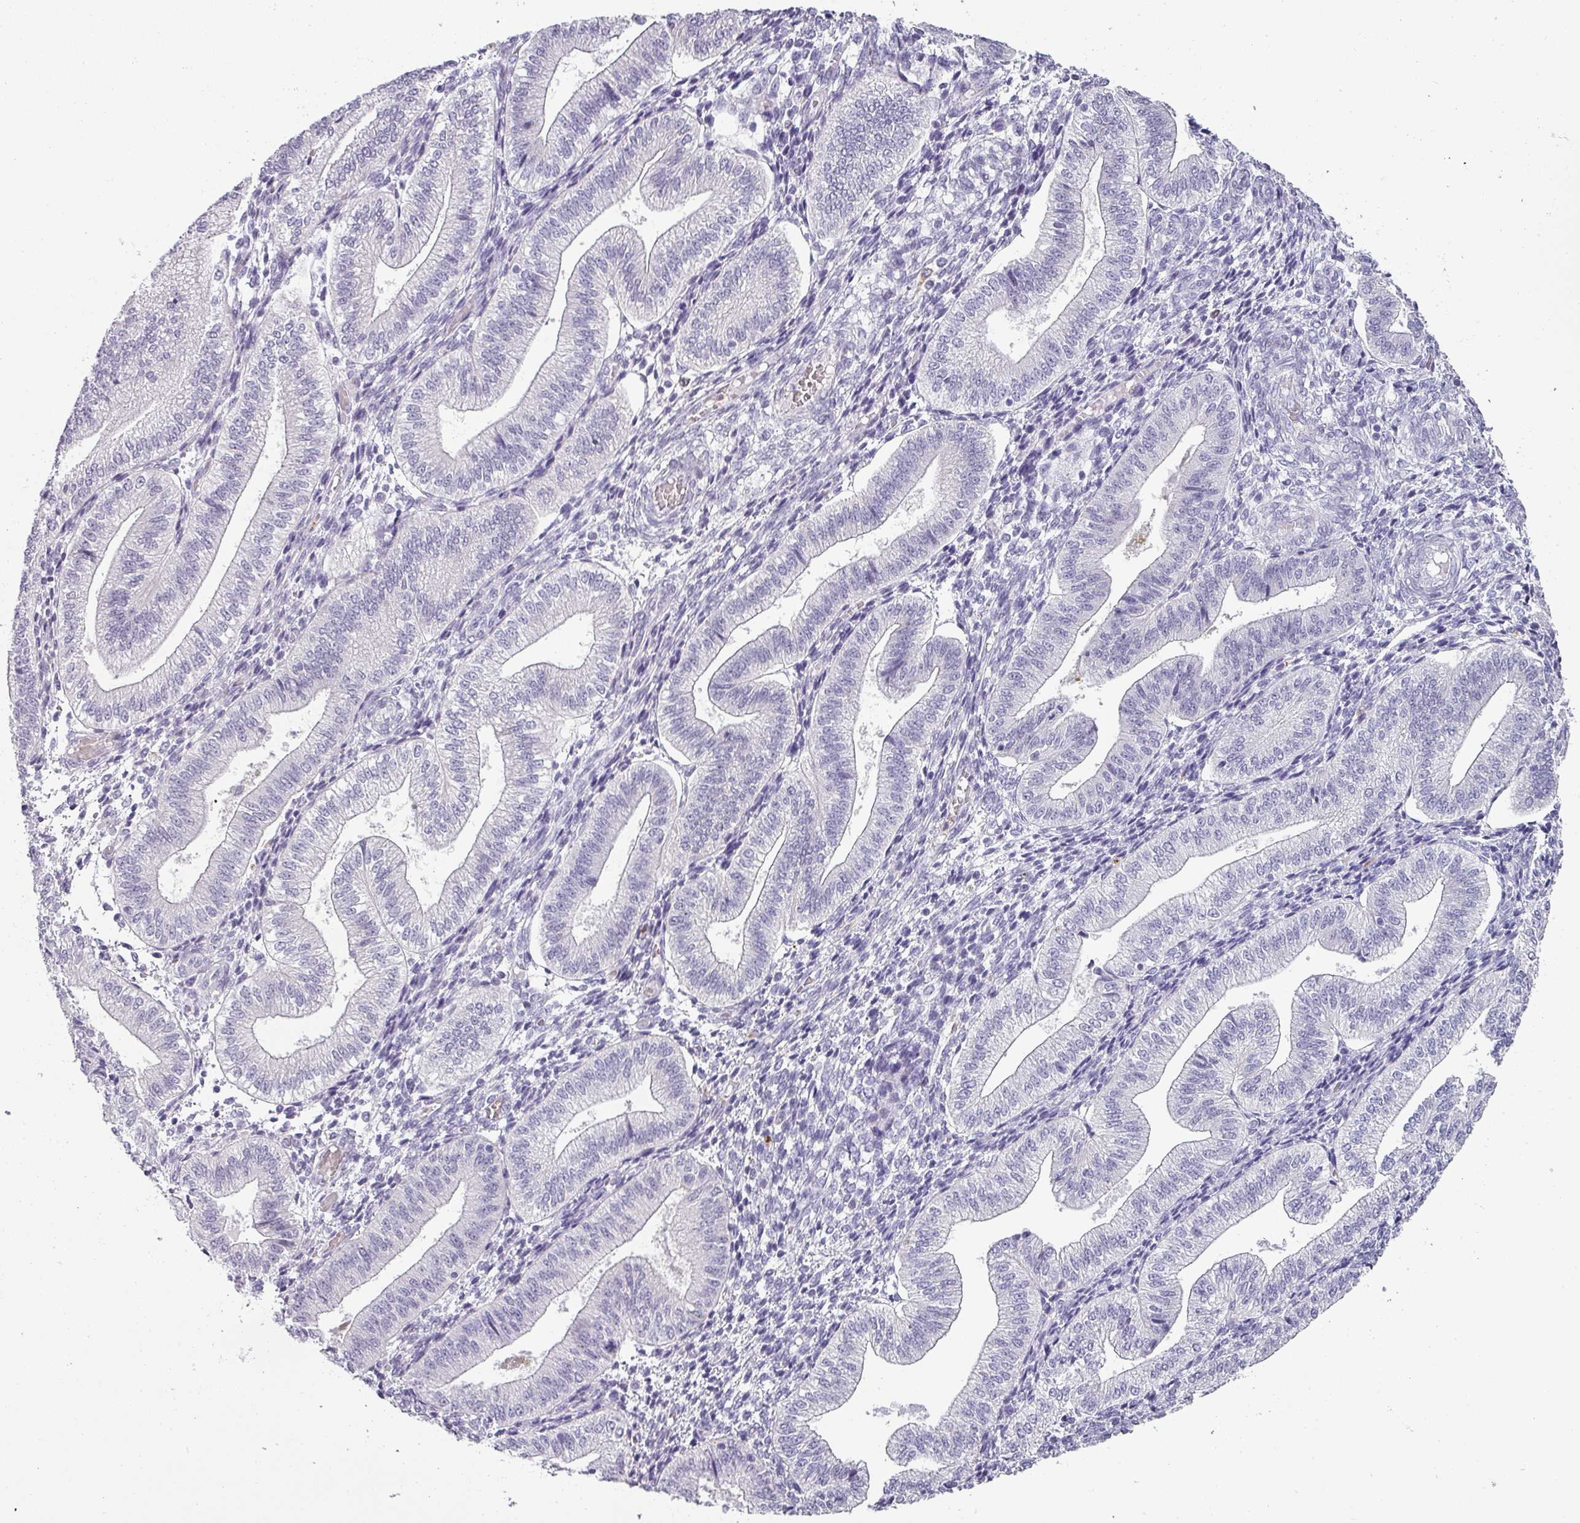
{"staining": {"intensity": "negative", "quantity": "none", "location": "none"}, "tissue": "endometrium", "cell_type": "Cells in endometrial stroma", "image_type": "normal", "snomed": [{"axis": "morphology", "description": "Normal tissue, NOS"}, {"axis": "topography", "description": "Endometrium"}], "caption": "This is an IHC histopathology image of benign endometrium. There is no staining in cells in endometrial stroma.", "gene": "BTLA", "patient": {"sex": "female", "age": 34}}